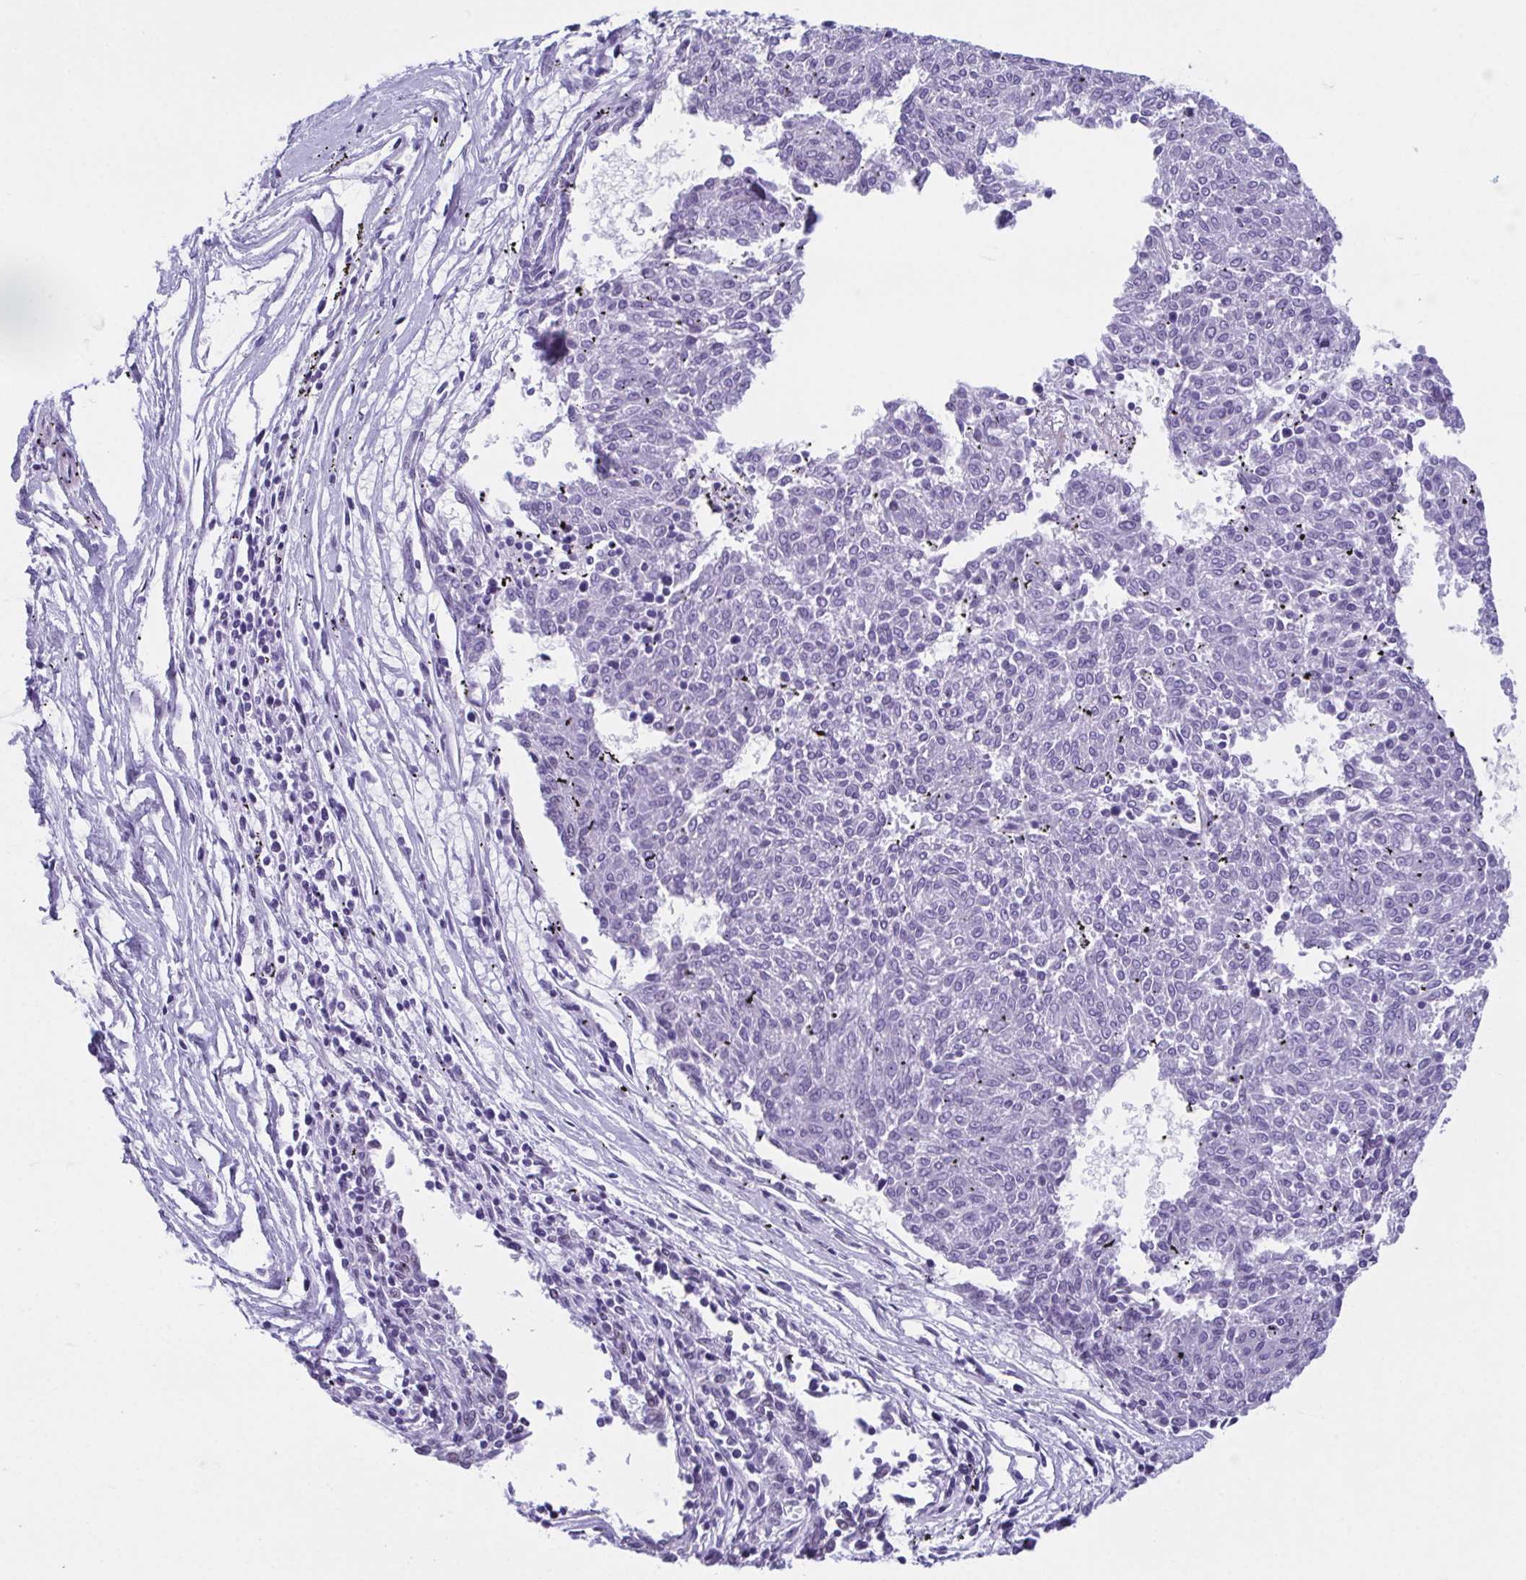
{"staining": {"intensity": "negative", "quantity": "none", "location": "none"}, "tissue": "melanoma", "cell_type": "Tumor cells", "image_type": "cancer", "snomed": [{"axis": "morphology", "description": "Malignant melanoma, NOS"}, {"axis": "topography", "description": "Skin"}], "caption": "Malignant melanoma stained for a protein using immunohistochemistry reveals no staining tumor cells.", "gene": "TCEAL3", "patient": {"sex": "female", "age": 72}}